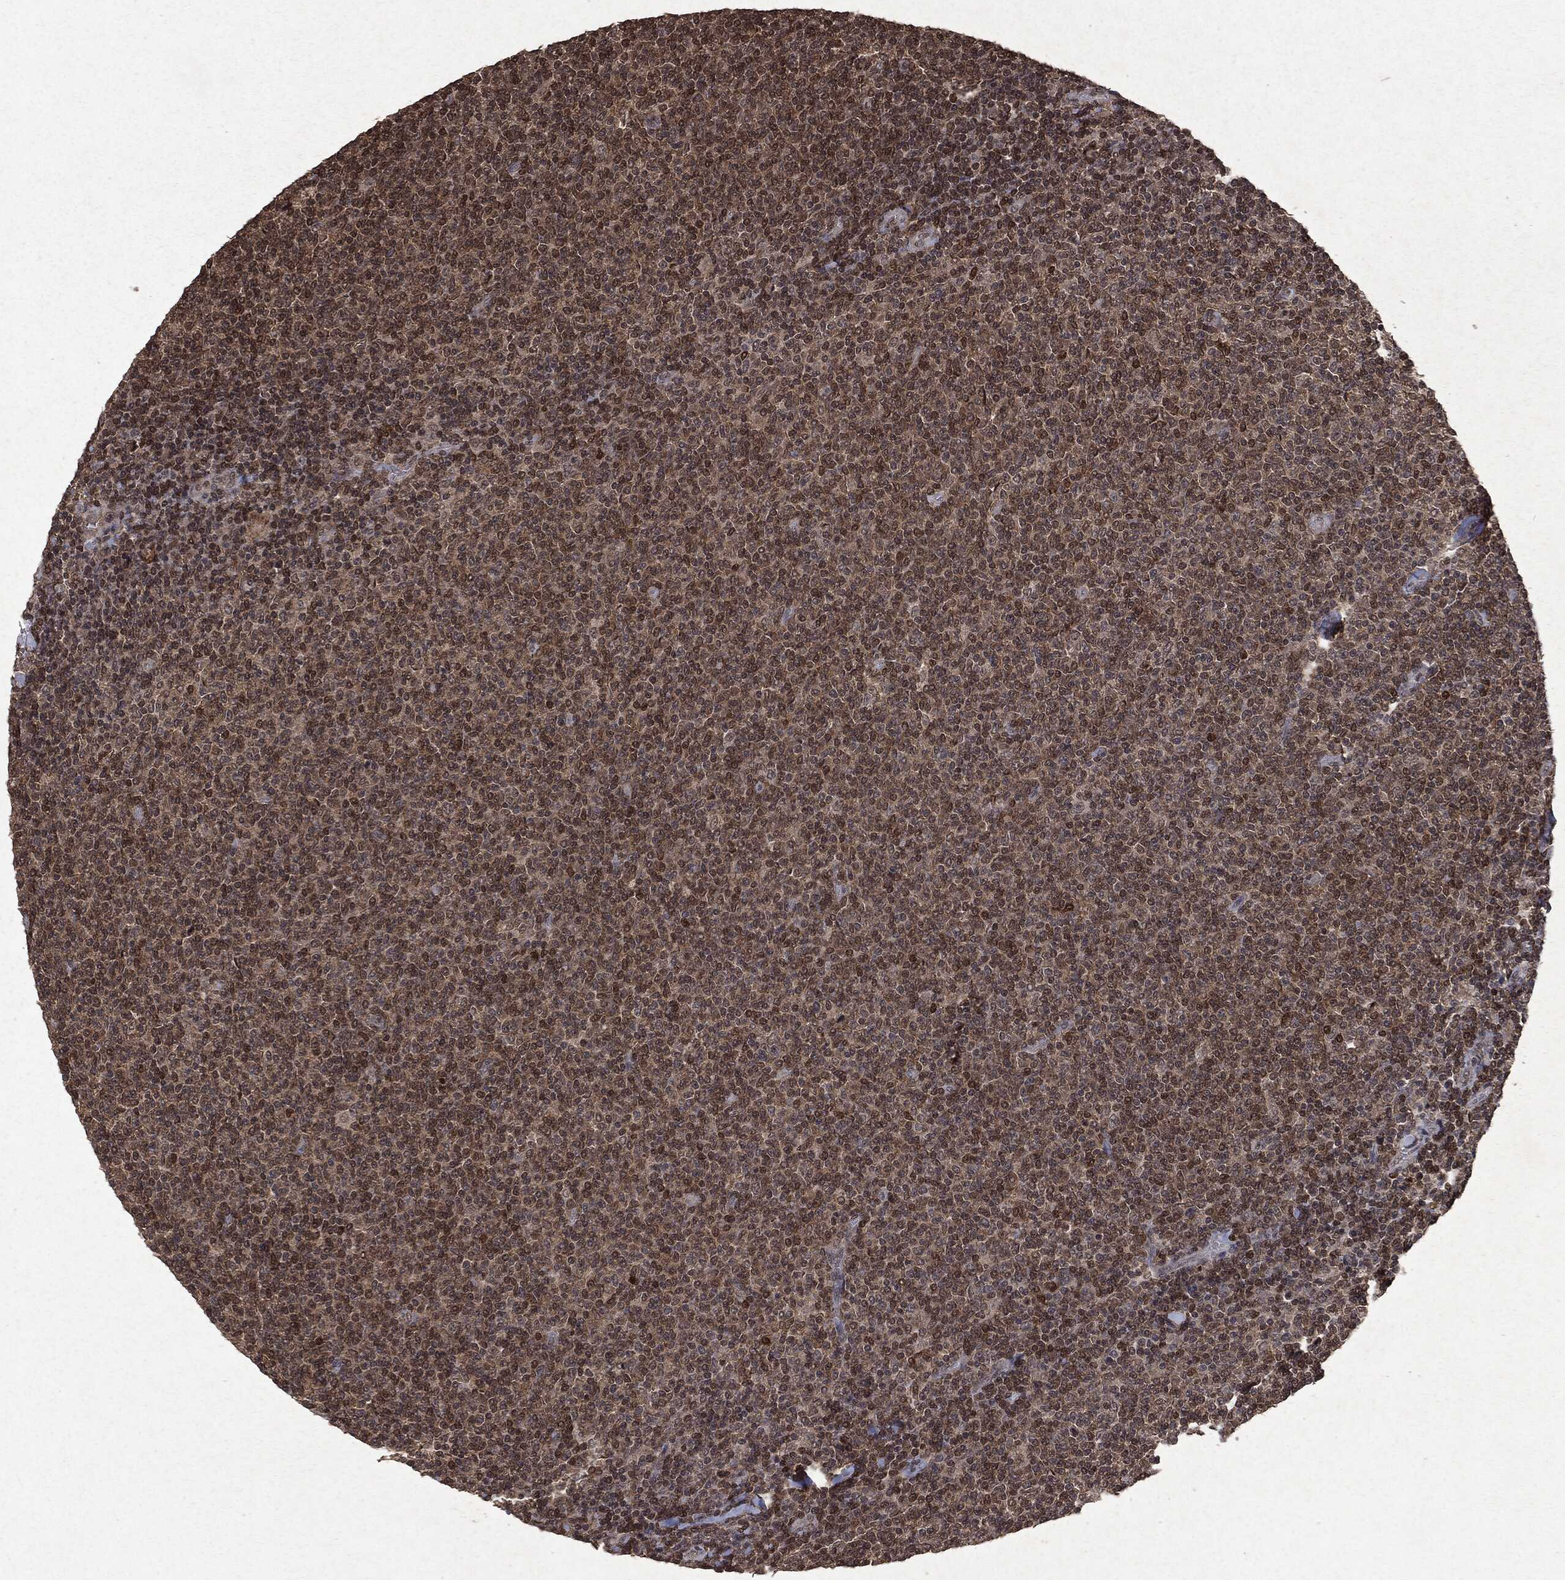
{"staining": {"intensity": "moderate", "quantity": ">75%", "location": "cytoplasmic/membranous"}, "tissue": "lymphoma", "cell_type": "Tumor cells", "image_type": "cancer", "snomed": [{"axis": "morphology", "description": "Malignant lymphoma, non-Hodgkin's type, Low grade"}, {"axis": "topography", "description": "Lymph node"}], "caption": "About >75% of tumor cells in human malignant lymphoma, non-Hodgkin's type (low-grade) demonstrate moderate cytoplasmic/membranous protein positivity as visualized by brown immunohistochemical staining.", "gene": "PEBP1", "patient": {"sex": "male", "age": 52}}